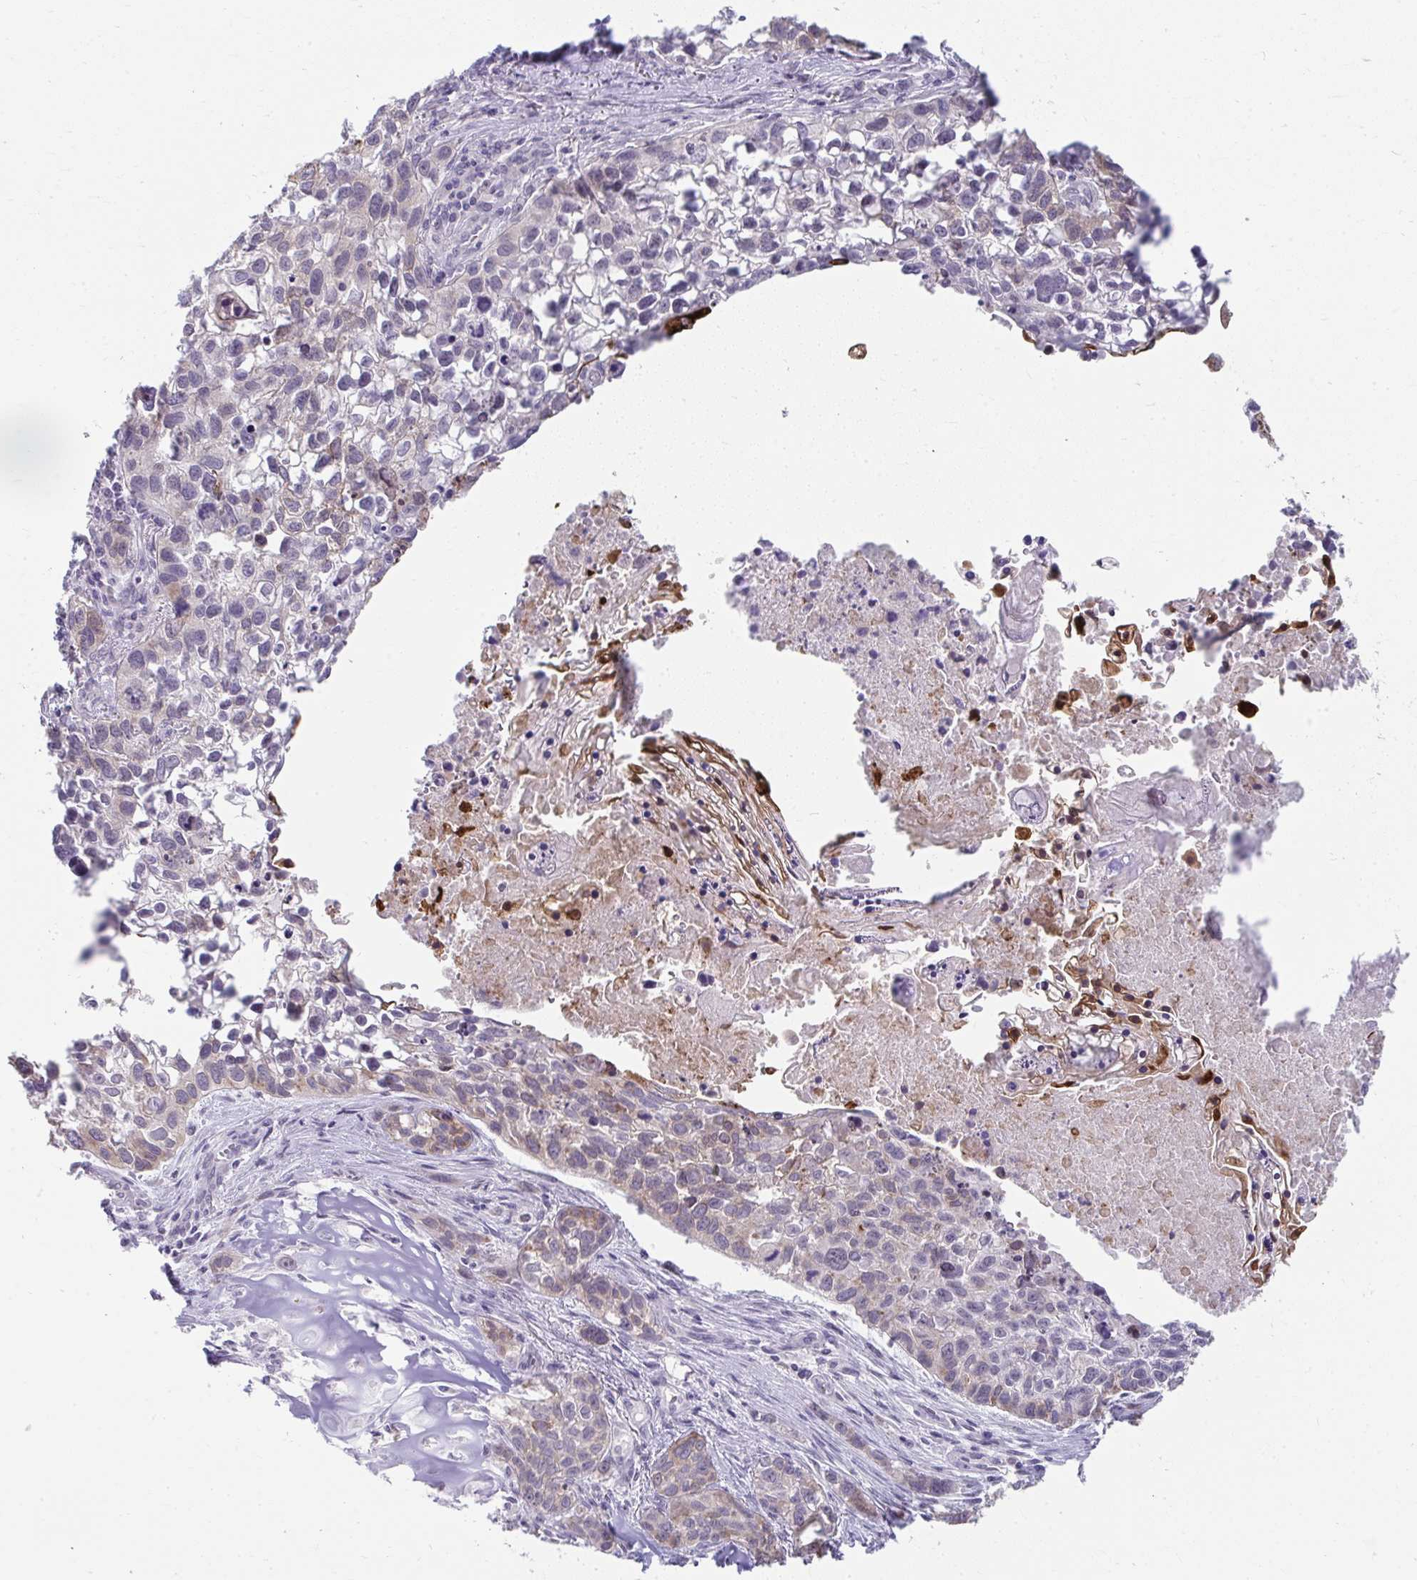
{"staining": {"intensity": "moderate", "quantity": "25%-75%", "location": "cytoplasmic/membranous"}, "tissue": "lung cancer", "cell_type": "Tumor cells", "image_type": "cancer", "snomed": [{"axis": "morphology", "description": "Squamous cell carcinoma, NOS"}, {"axis": "topography", "description": "Lung"}], "caption": "A brown stain shows moderate cytoplasmic/membranous staining of a protein in lung cancer (squamous cell carcinoma) tumor cells. The protein is shown in brown color, while the nuclei are stained blue.", "gene": "UGT3A2", "patient": {"sex": "male", "age": 74}}